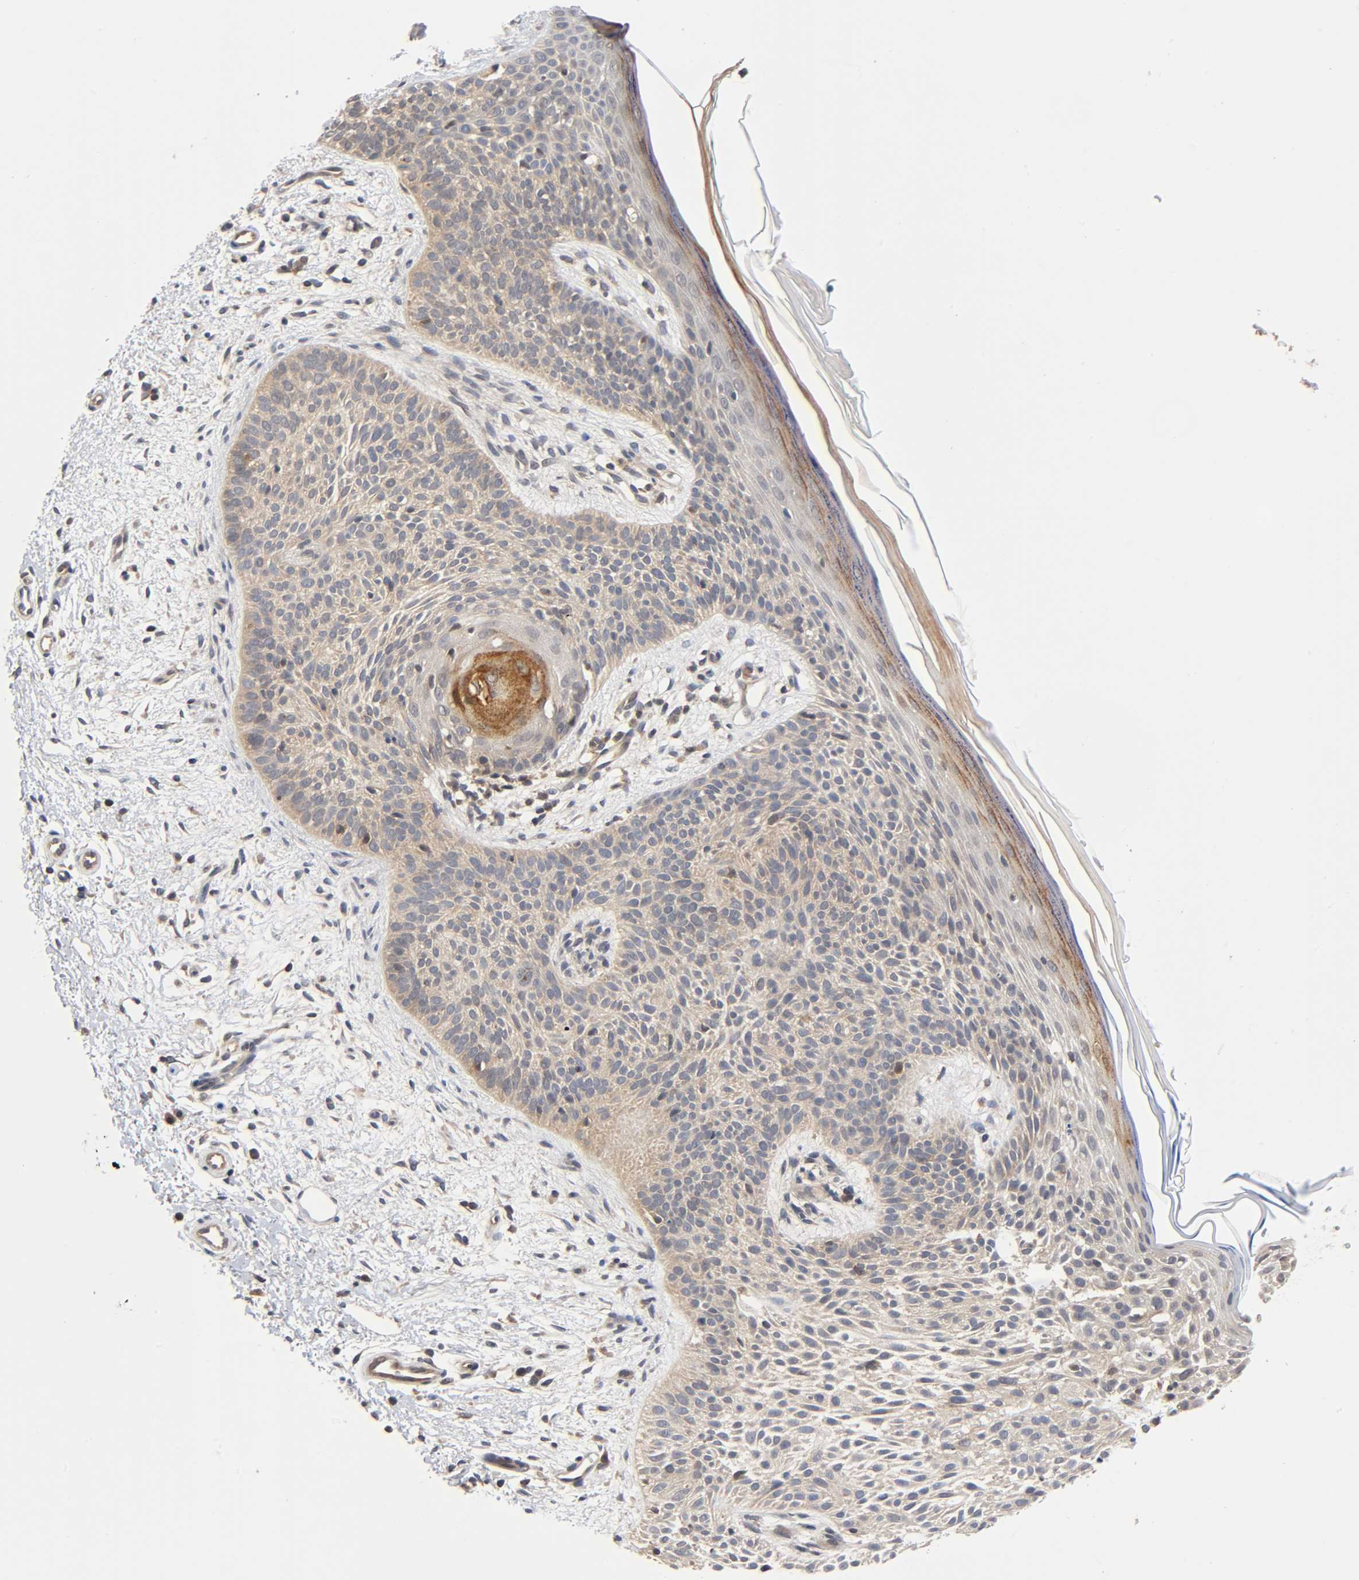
{"staining": {"intensity": "moderate", "quantity": ">75%", "location": "cytoplasmic/membranous"}, "tissue": "skin cancer", "cell_type": "Tumor cells", "image_type": "cancer", "snomed": [{"axis": "morphology", "description": "Normal tissue, NOS"}, {"axis": "morphology", "description": "Basal cell carcinoma"}, {"axis": "topography", "description": "Skin"}], "caption": "Basal cell carcinoma (skin) stained for a protein (brown) shows moderate cytoplasmic/membranous positive positivity in about >75% of tumor cells.", "gene": "PRKAB1", "patient": {"sex": "female", "age": 69}}